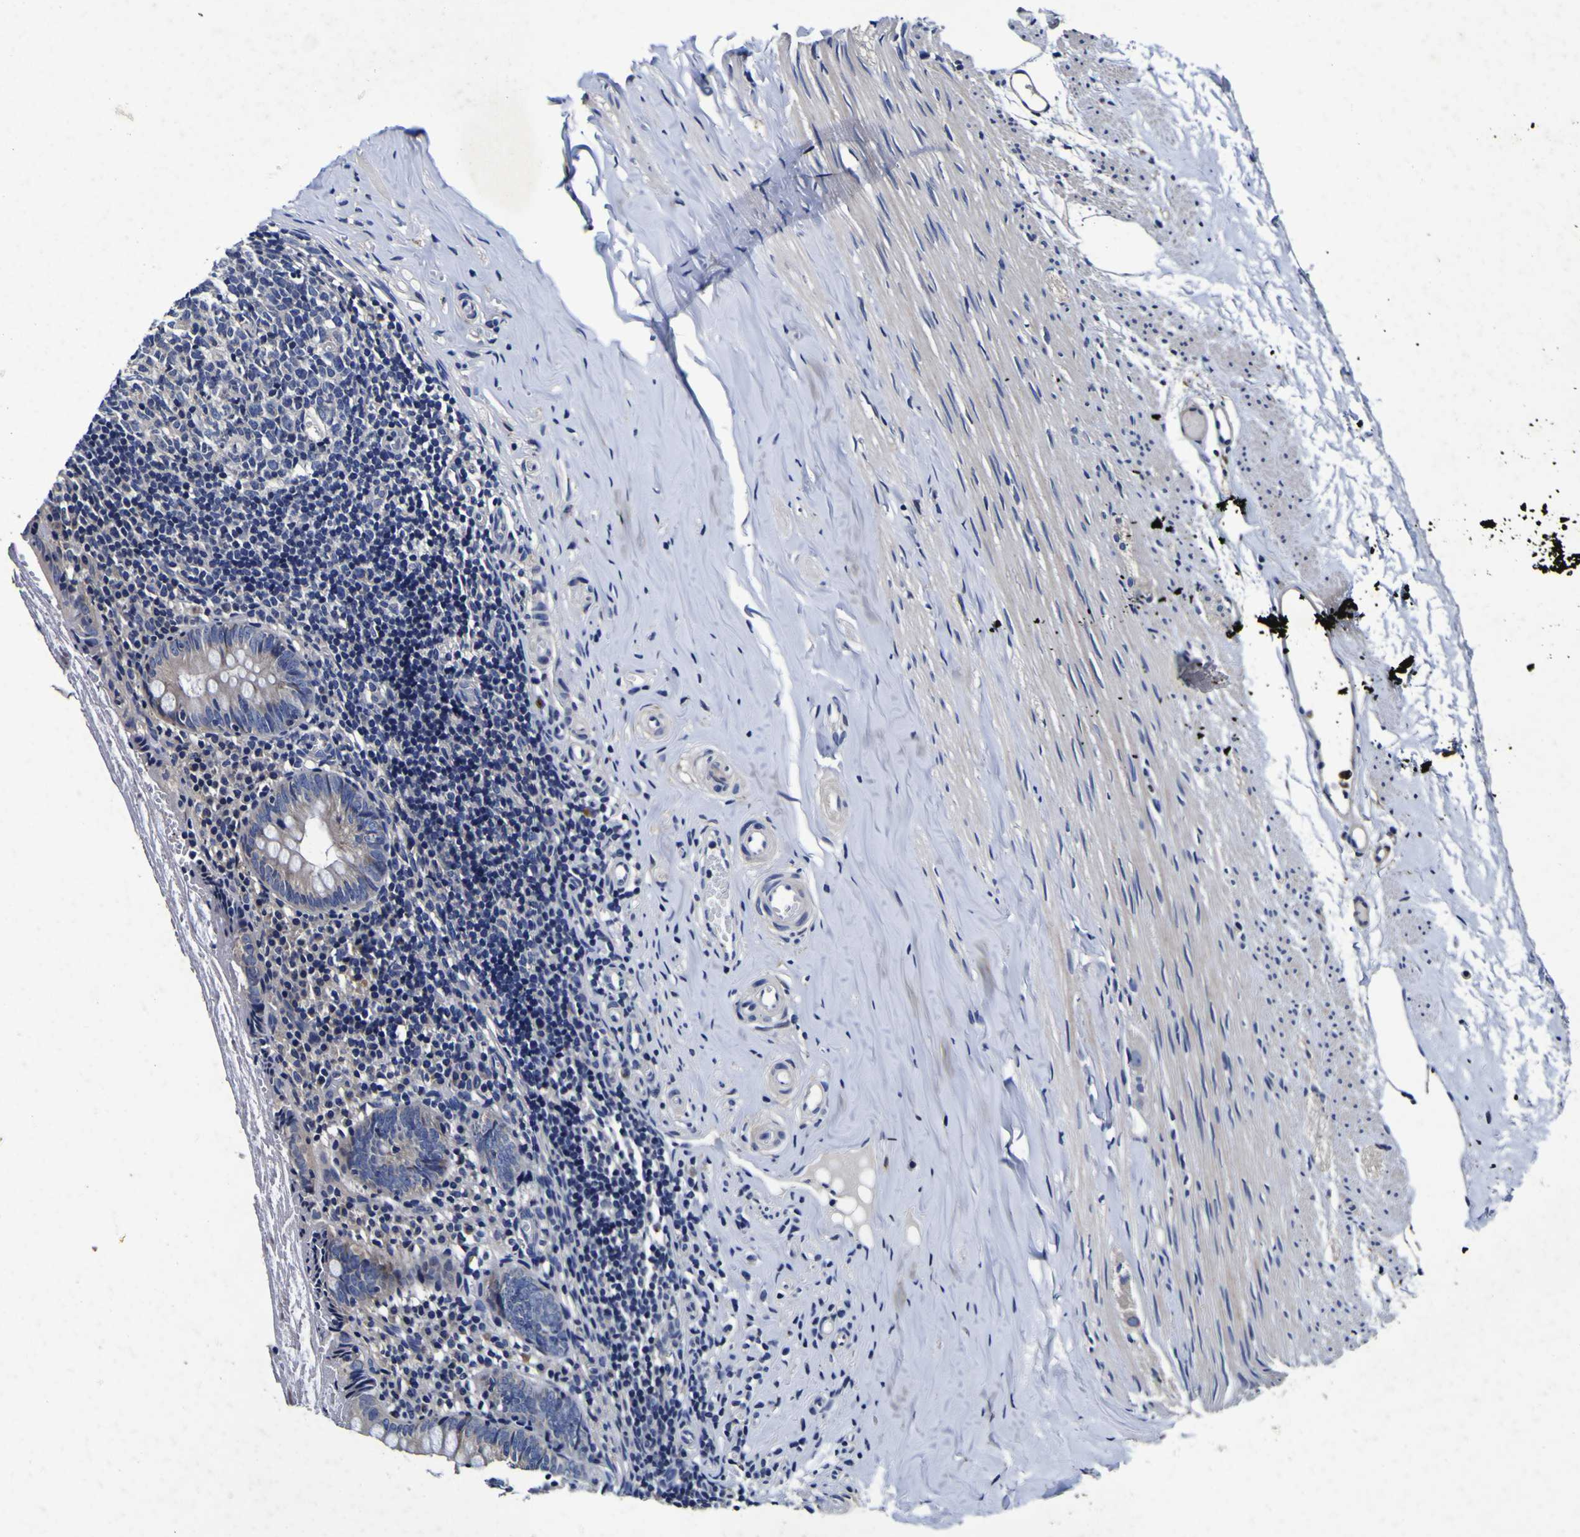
{"staining": {"intensity": "negative", "quantity": "none", "location": "none"}, "tissue": "appendix", "cell_type": "Glandular cells", "image_type": "normal", "snomed": [{"axis": "morphology", "description": "Normal tissue, NOS"}, {"axis": "topography", "description": "Appendix"}], "caption": "DAB (3,3'-diaminobenzidine) immunohistochemical staining of benign human appendix exhibits no significant expression in glandular cells.", "gene": "PANK4", "patient": {"sex": "female", "age": 10}}